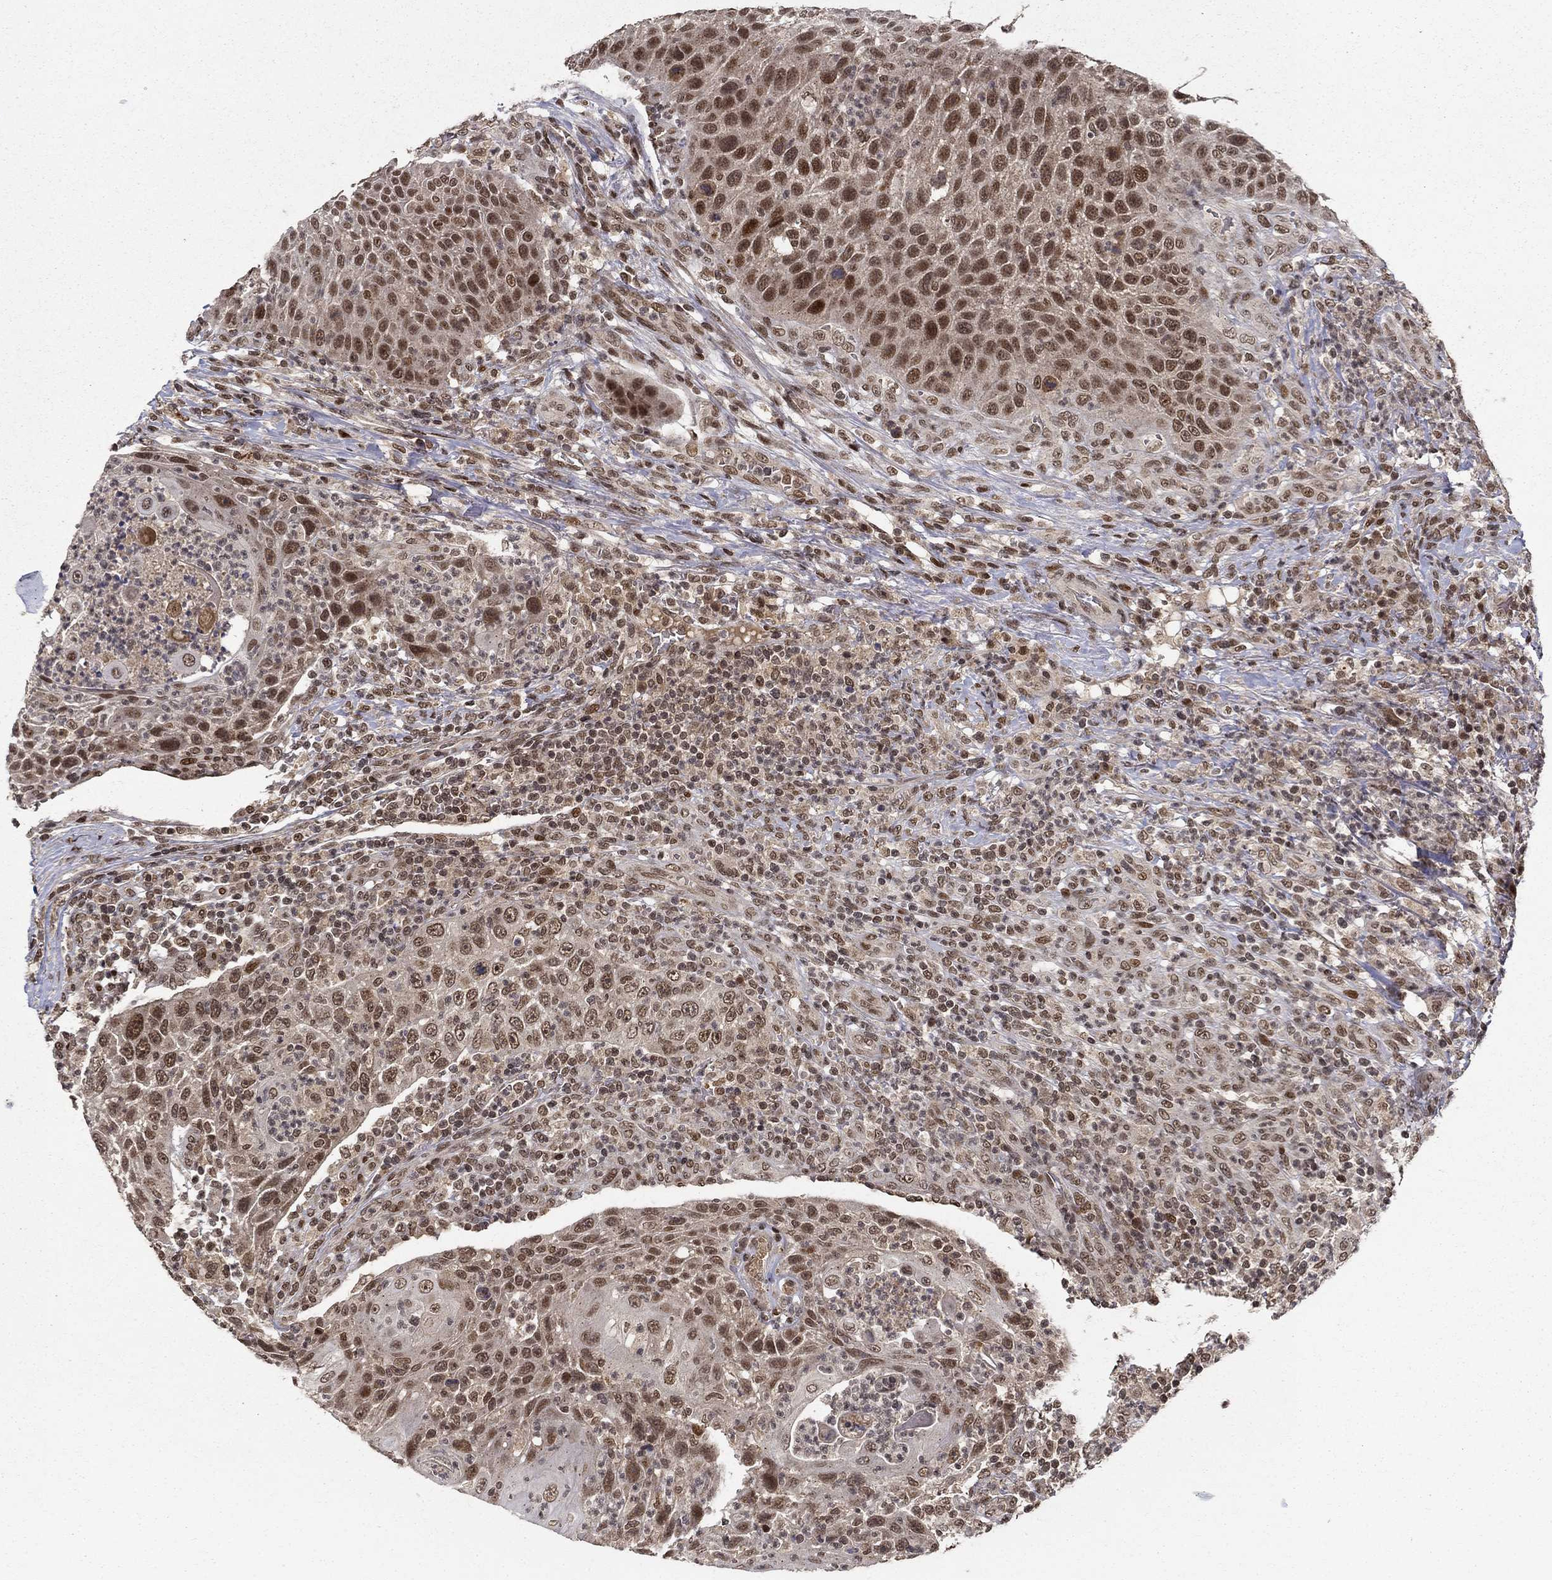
{"staining": {"intensity": "strong", "quantity": "25%-75%", "location": "nuclear"}, "tissue": "head and neck cancer", "cell_type": "Tumor cells", "image_type": "cancer", "snomed": [{"axis": "morphology", "description": "Squamous cell carcinoma, NOS"}, {"axis": "topography", "description": "Head-Neck"}], "caption": "Human squamous cell carcinoma (head and neck) stained with a protein marker demonstrates strong staining in tumor cells.", "gene": "CDCA7L", "patient": {"sex": "male", "age": 69}}